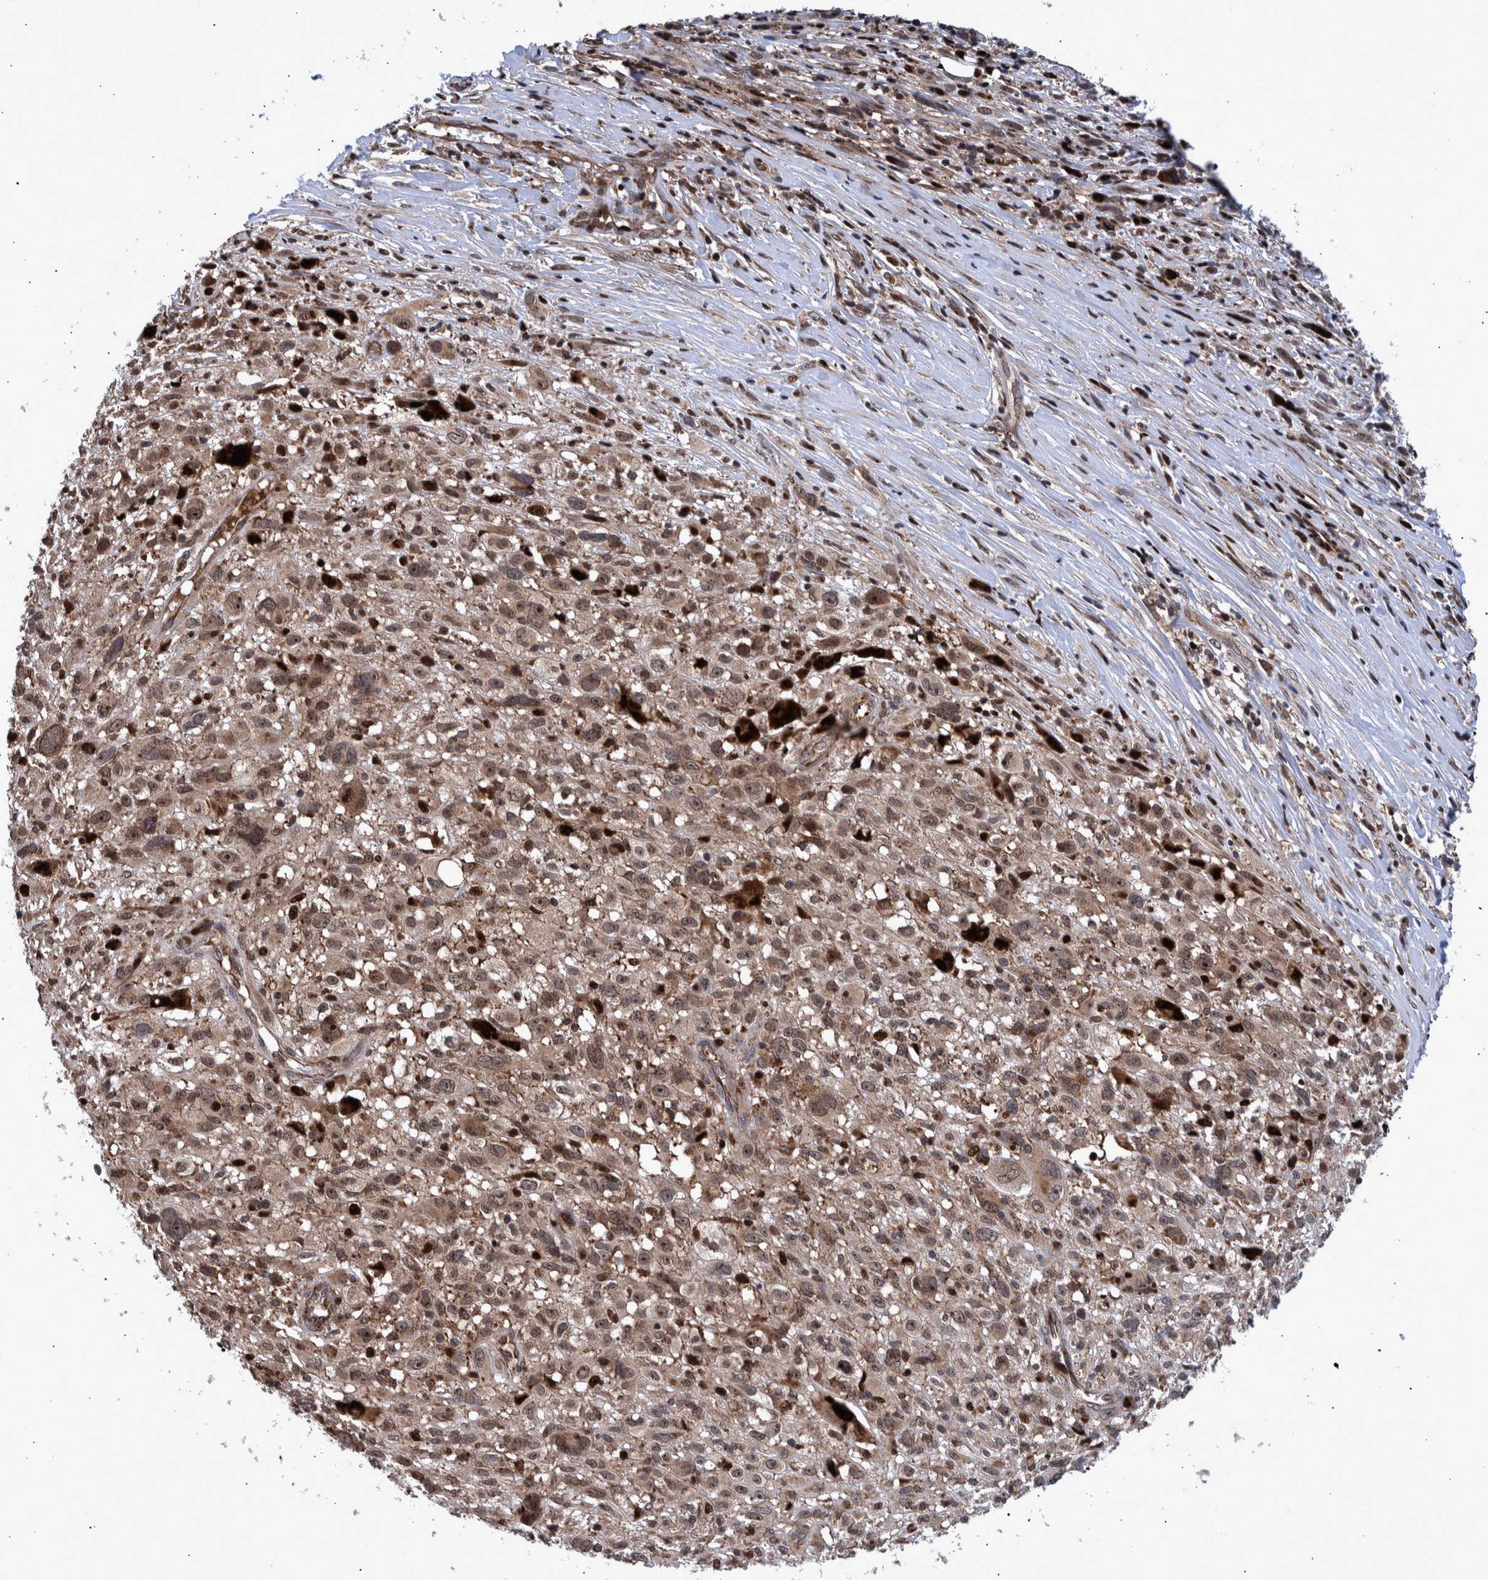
{"staining": {"intensity": "weak", "quantity": ">75%", "location": "cytoplasmic/membranous"}, "tissue": "melanoma", "cell_type": "Tumor cells", "image_type": "cancer", "snomed": [{"axis": "morphology", "description": "Malignant melanoma, NOS"}, {"axis": "topography", "description": "Skin"}], "caption": "Melanoma was stained to show a protein in brown. There is low levels of weak cytoplasmic/membranous positivity in about >75% of tumor cells. (brown staining indicates protein expression, while blue staining denotes nuclei).", "gene": "SHISA6", "patient": {"sex": "female", "age": 55}}